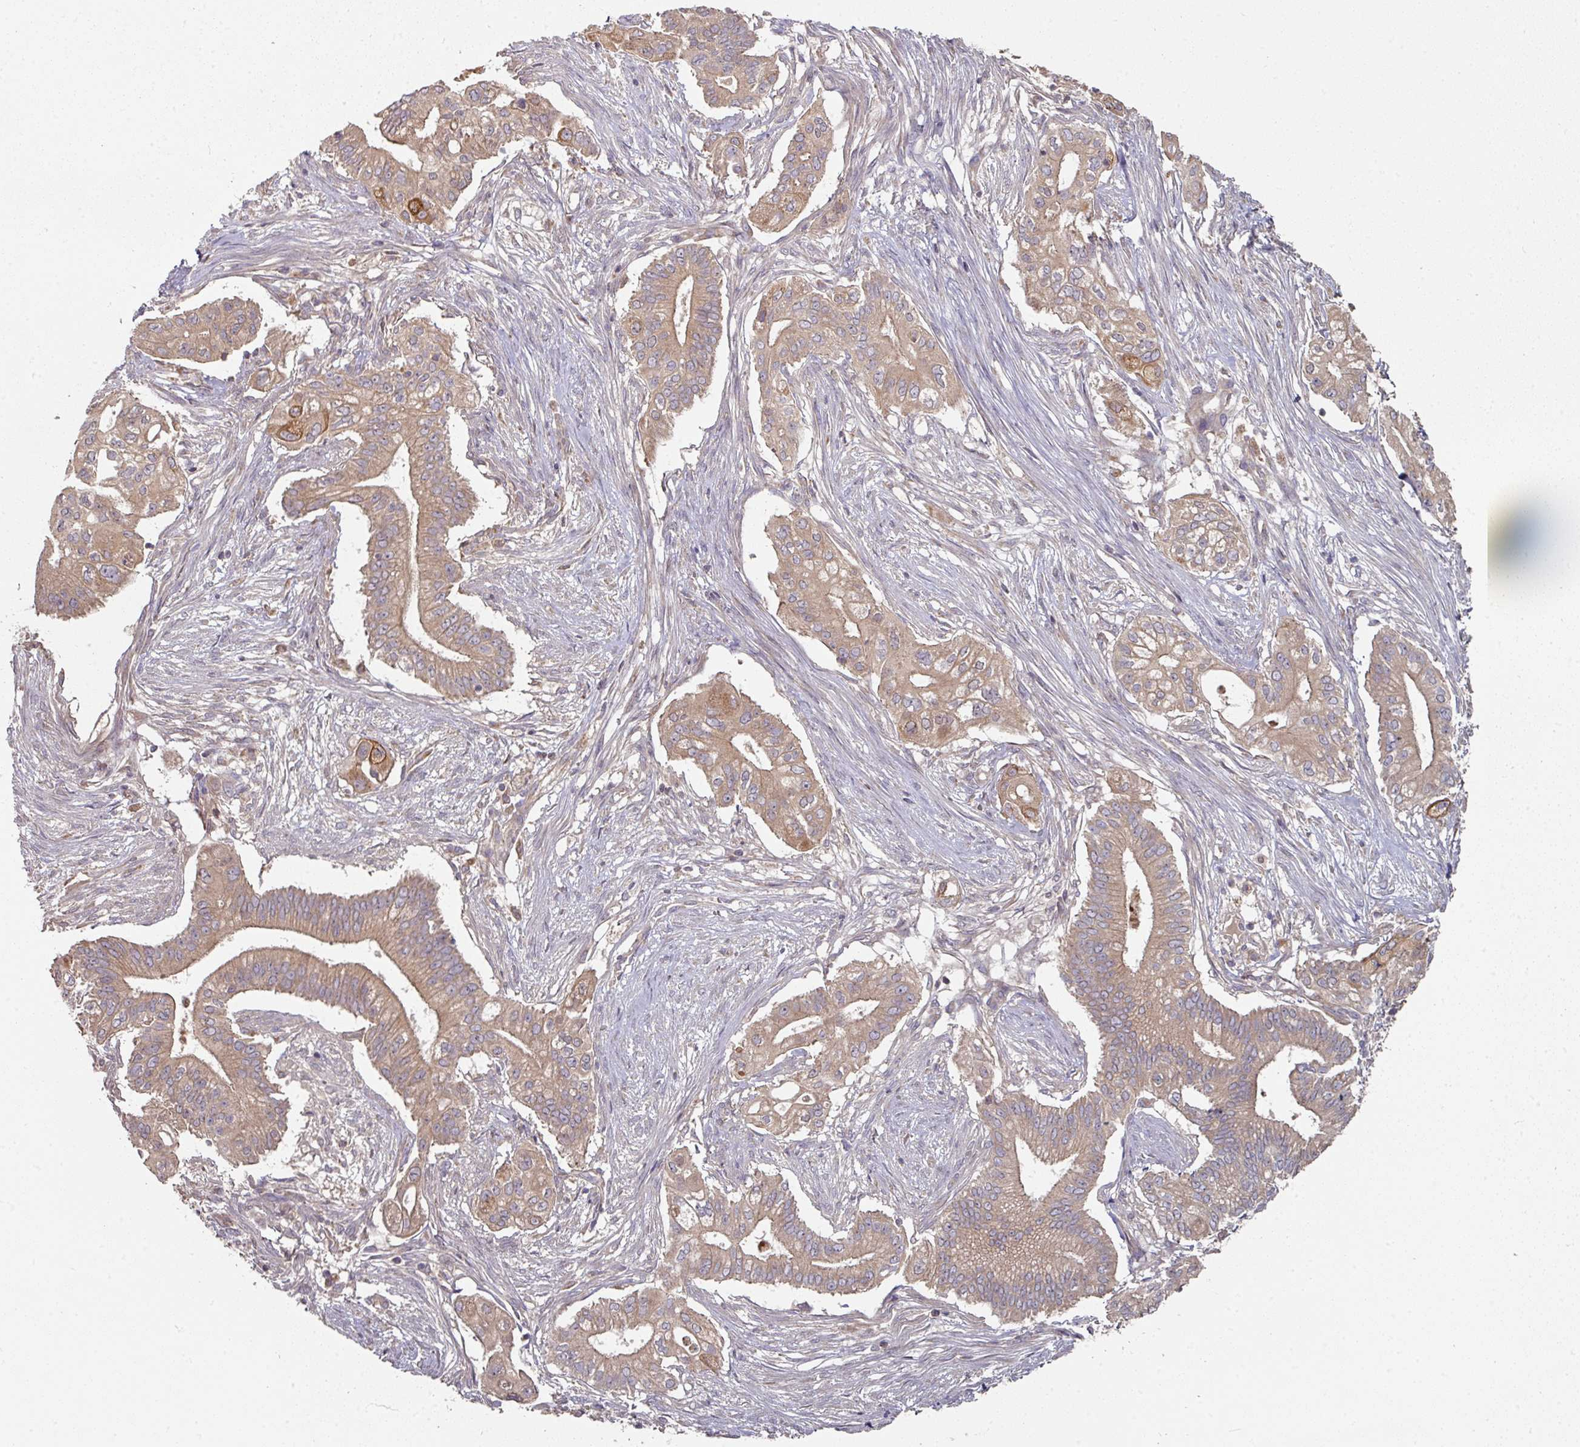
{"staining": {"intensity": "moderate", "quantity": ">75%", "location": "cytoplasmic/membranous"}, "tissue": "pancreatic cancer", "cell_type": "Tumor cells", "image_type": "cancer", "snomed": [{"axis": "morphology", "description": "Adenocarcinoma, NOS"}, {"axis": "topography", "description": "Pancreas"}], "caption": "The photomicrograph reveals immunohistochemical staining of pancreatic cancer. There is moderate cytoplasmic/membranous positivity is seen in about >75% of tumor cells.", "gene": "DNAJC7", "patient": {"sex": "female", "age": 68}}